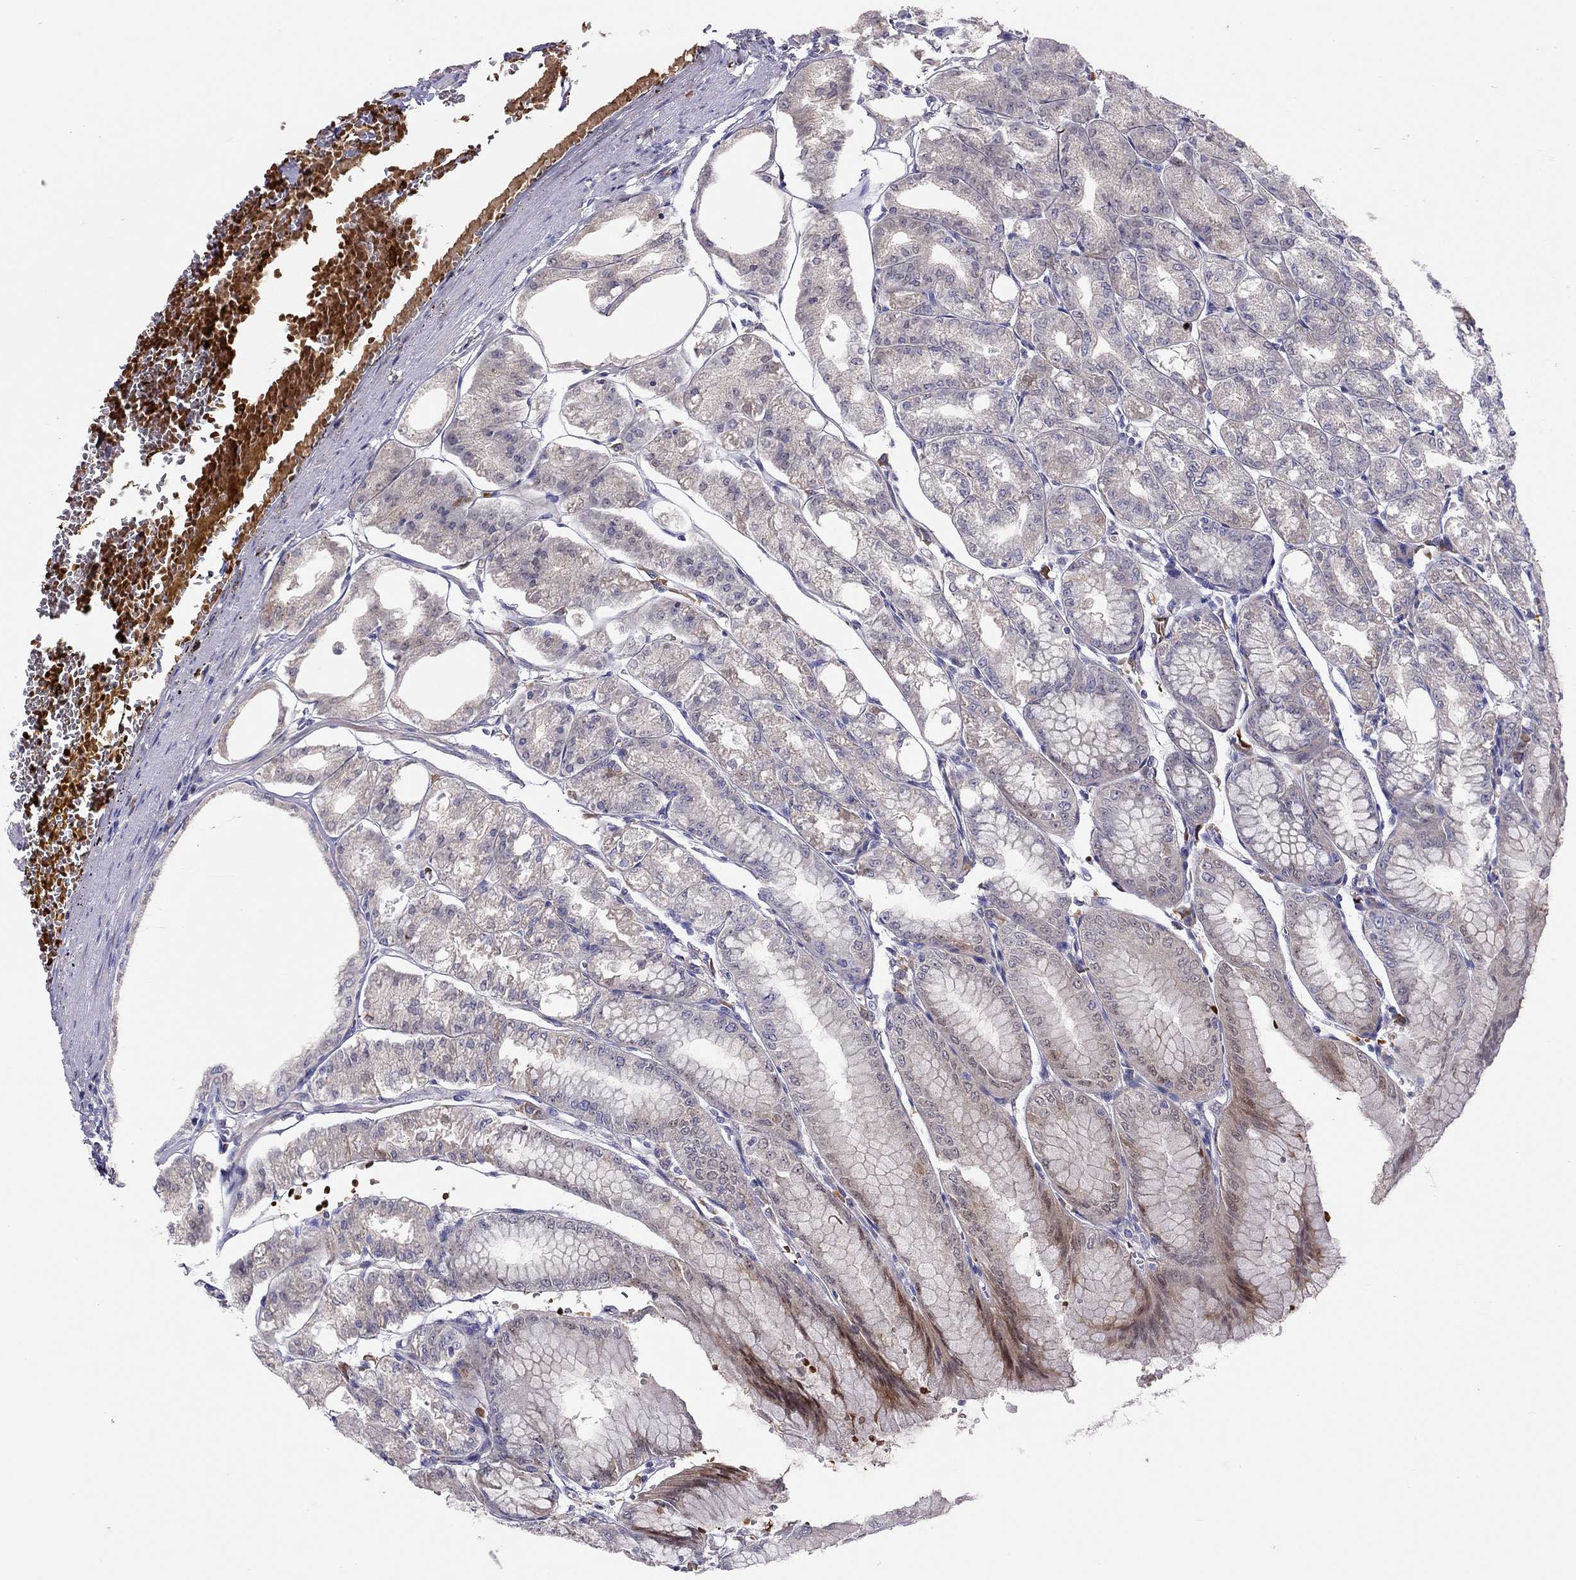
{"staining": {"intensity": "negative", "quantity": "none", "location": "none"}, "tissue": "stomach", "cell_type": "Glandular cells", "image_type": "normal", "snomed": [{"axis": "morphology", "description": "Normal tissue, NOS"}, {"axis": "topography", "description": "Stomach, lower"}], "caption": "Immunohistochemistry photomicrograph of unremarkable human stomach stained for a protein (brown), which demonstrates no expression in glandular cells. (DAB (3,3'-diaminobenzidine) IHC with hematoxylin counter stain).", "gene": "FRMD1", "patient": {"sex": "male", "age": 71}}